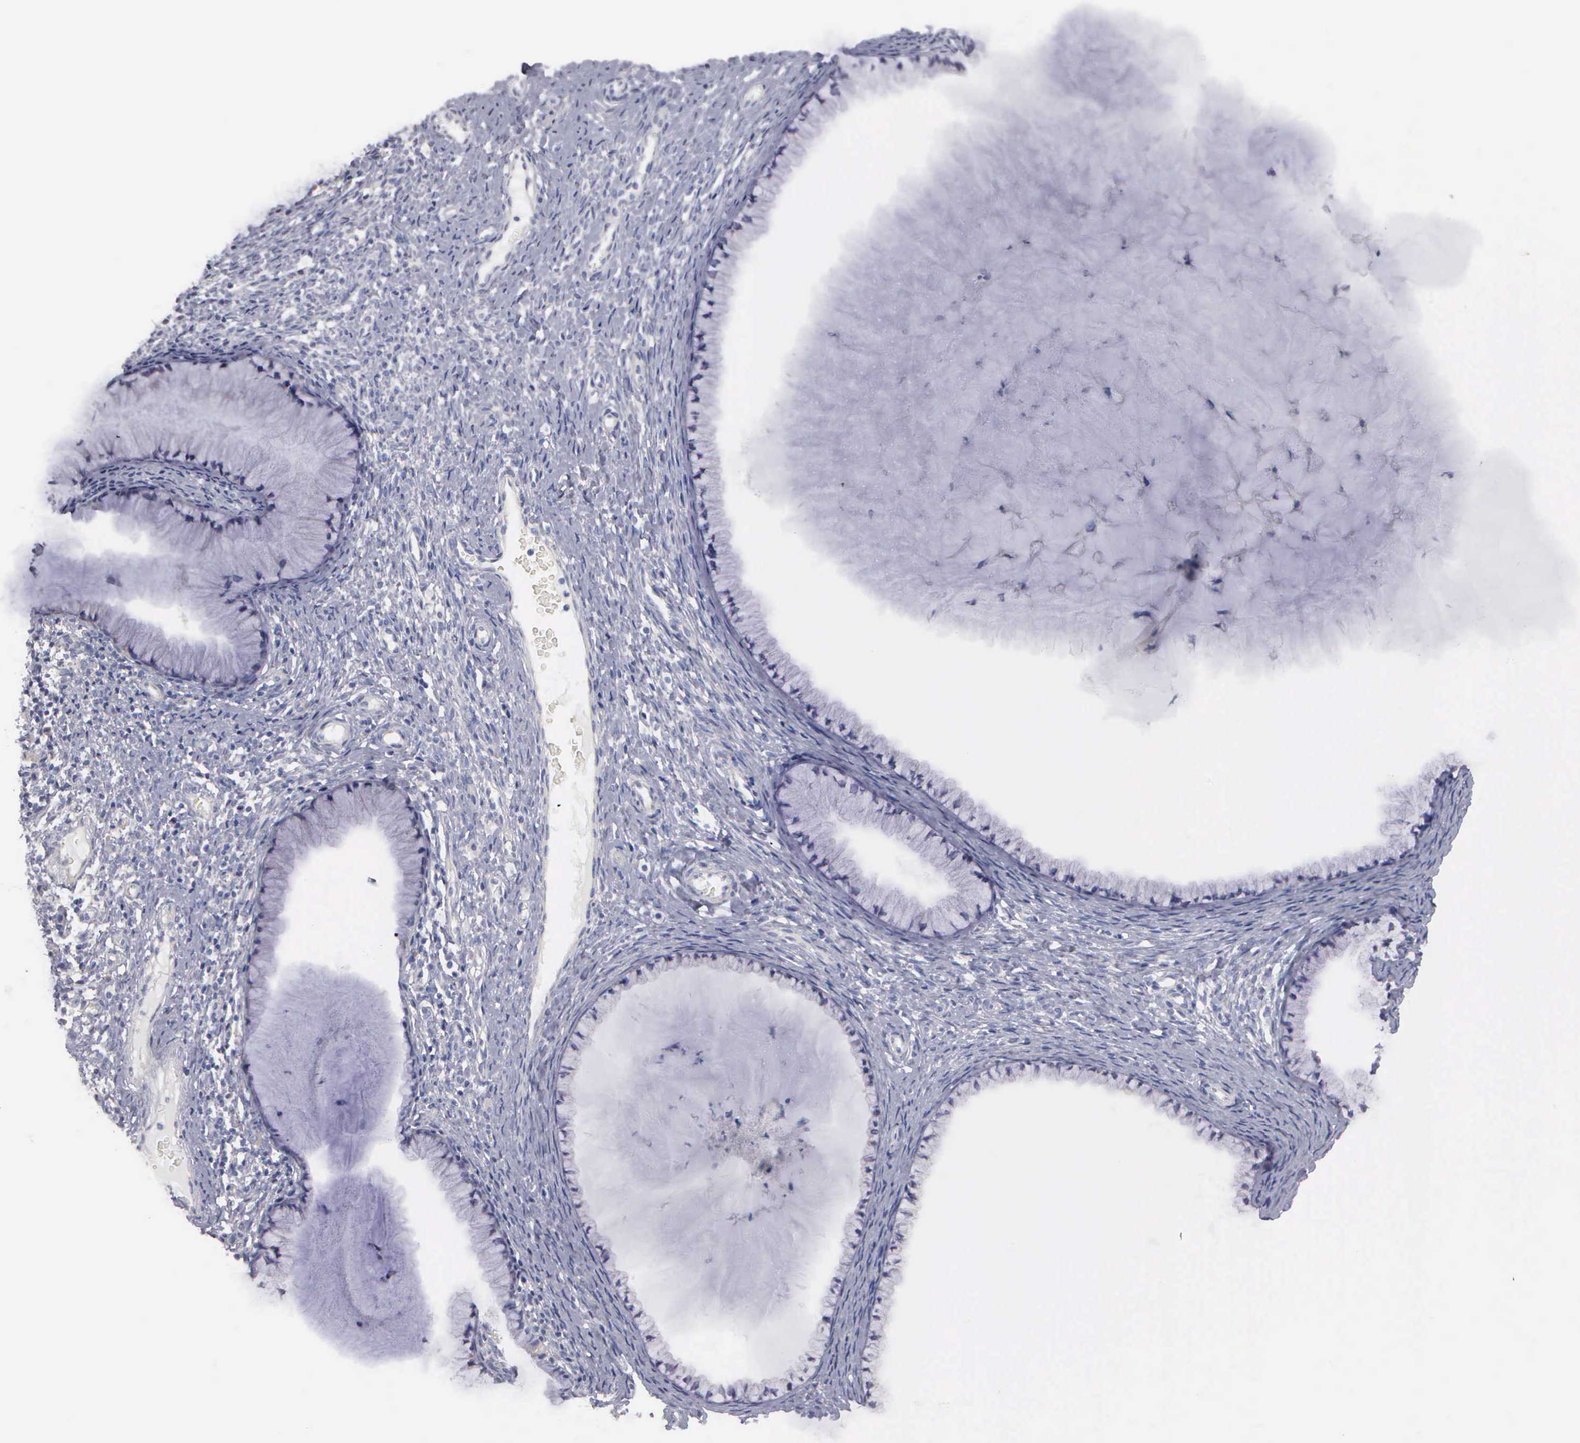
{"staining": {"intensity": "weak", "quantity": "<25%", "location": "cytoplasmic/membranous"}, "tissue": "cervix", "cell_type": "Glandular cells", "image_type": "normal", "snomed": [{"axis": "morphology", "description": "Normal tissue, NOS"}, {"axis": "topography", "description": "Cervix"}], "caption": "This is a micrograph of immunohistochemistry (IHC) staining of normal cervix, which shows no staining in glandular cells.", "gene": "CEP170B", "patient": {"sex": "female", "age": 70}}